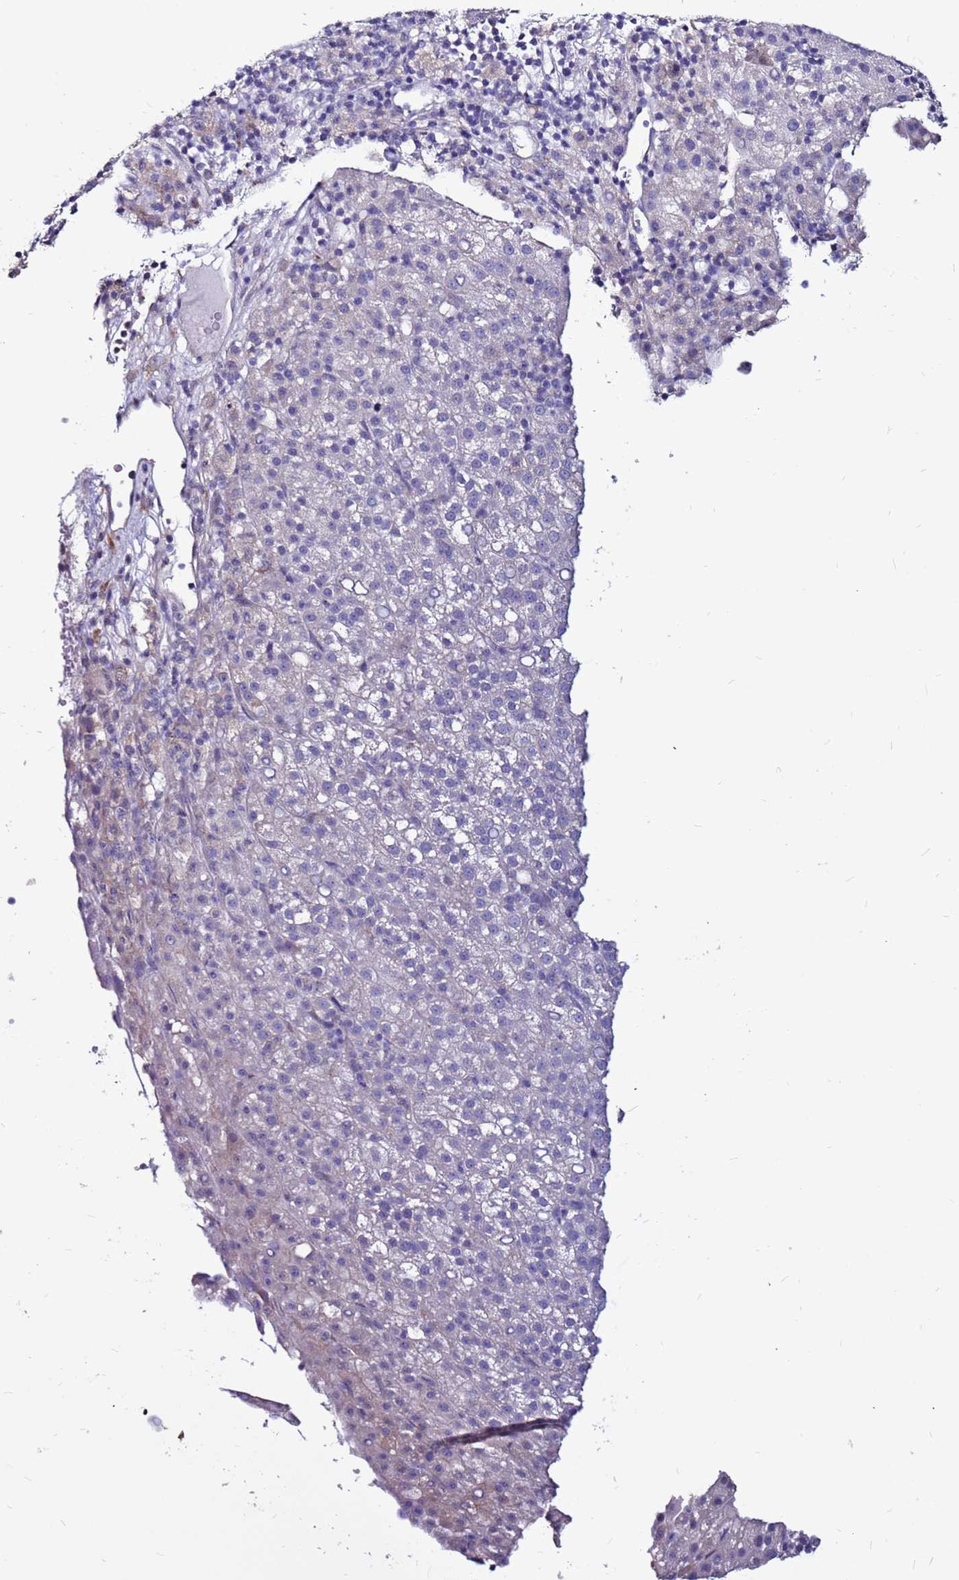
{"staining": {"intensity": "negative", "quantity": "none", "location": "none"}, "tissue": "liver cancer", "cell_type": "Tumor cells", "image_type": "cancer", "snomed": [{"axis": "morphology", "description": "Carcinoma, Hepatocellular, NOS"}, {"axis": "topography", "description": "Liver"}], "caption": "An immunohistochemistry (IHC) histopathology image of liver cancer is shown. There is no staining in tumor cells of liver cancer.", "gene": "SLC44A3", "patient": {"sex": "female", "age": 58}}